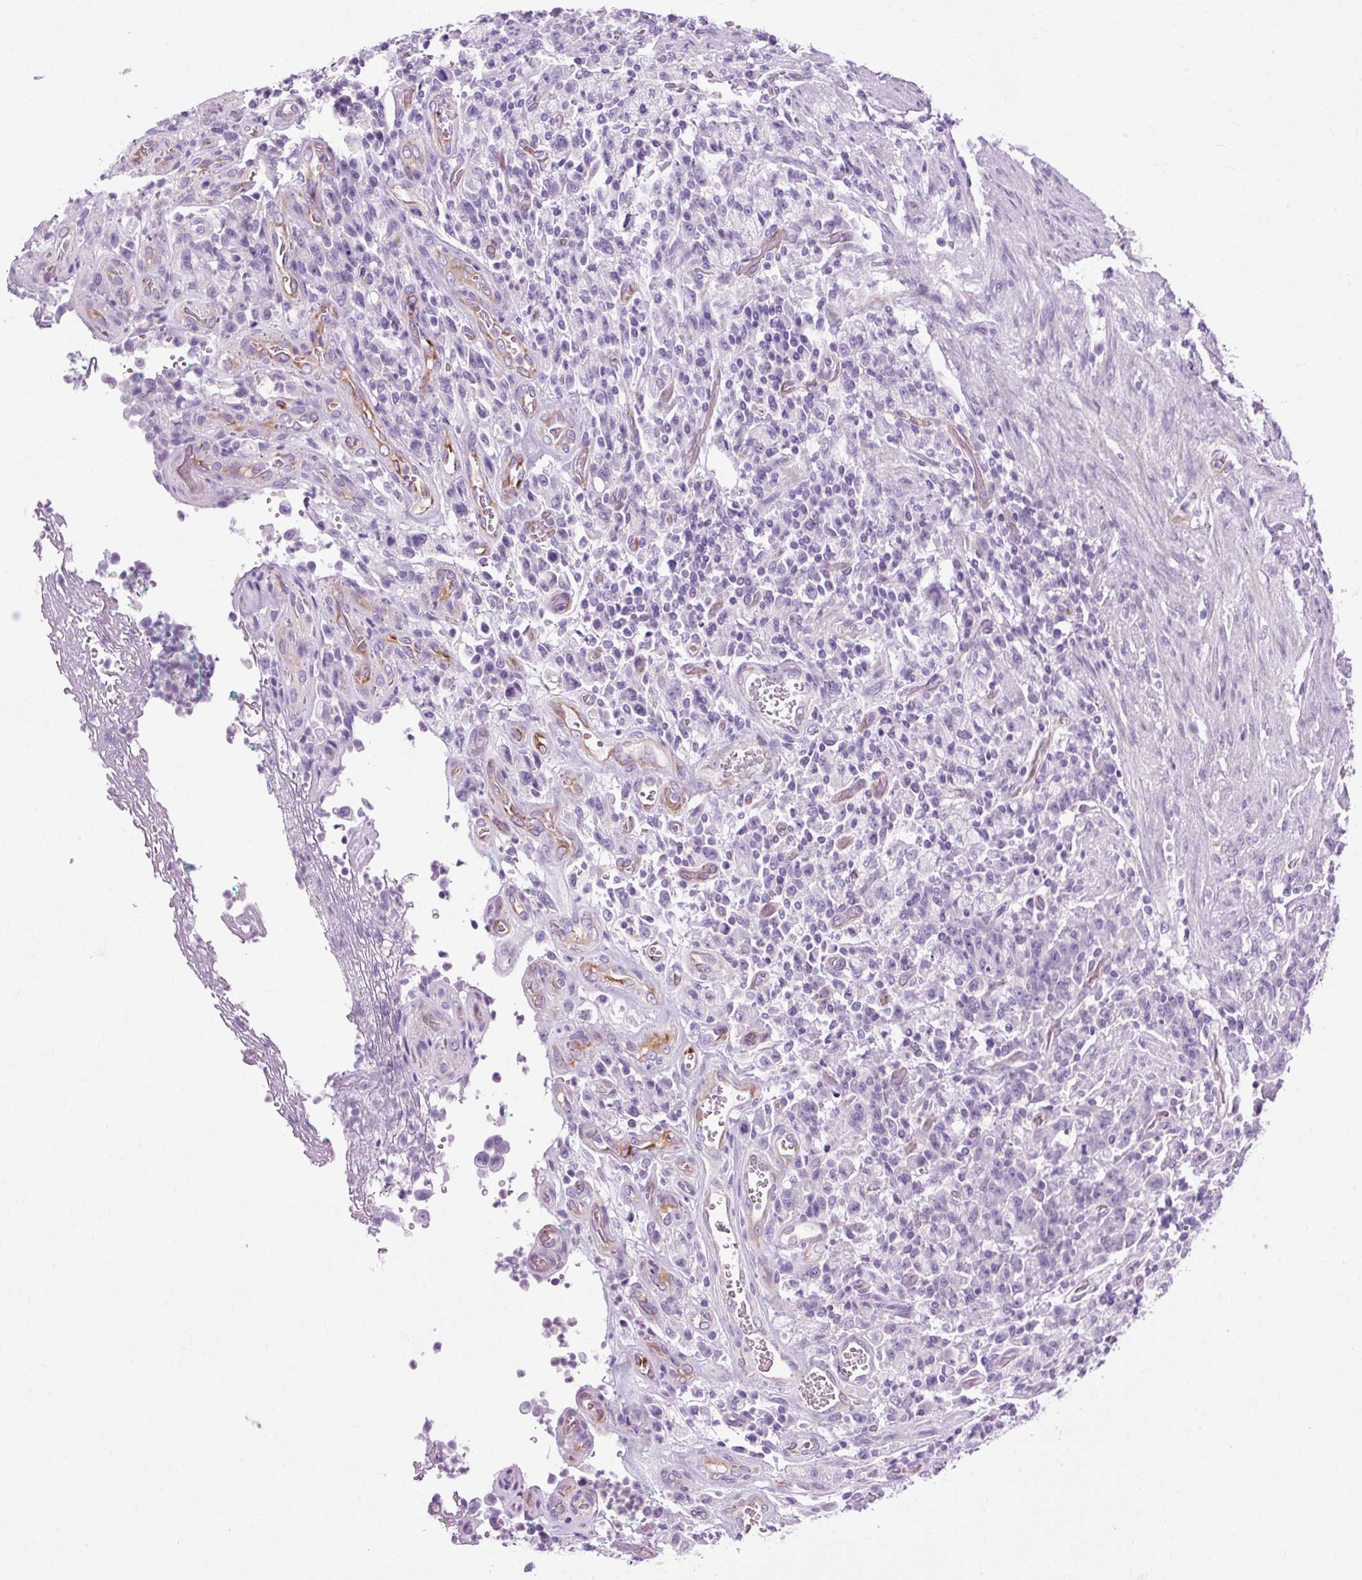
{"staining": {"intensity": "negative", "quantity": "none", "location": "none"}, "tissue": "stomach cancer", "cell_type": "Tumor cells", "image_type": "cancer", "snomed": [{"axis": "morphology", "description": "Adenocarcinoma, NOS"}, {"axis": "topography", "description": "Stomach"}], "caption": "Immunohistochemical staining of human stomach adenocarcinoma displays no significant positivity in tumor cells. (Stains: DAB immunohistochemistry (IHC) with hematoxylin counter stain, Microscopy: brightfield microscopy at high magnification).", "gene": "OOEP", "patient": {"sex": "male", "age": 77}}